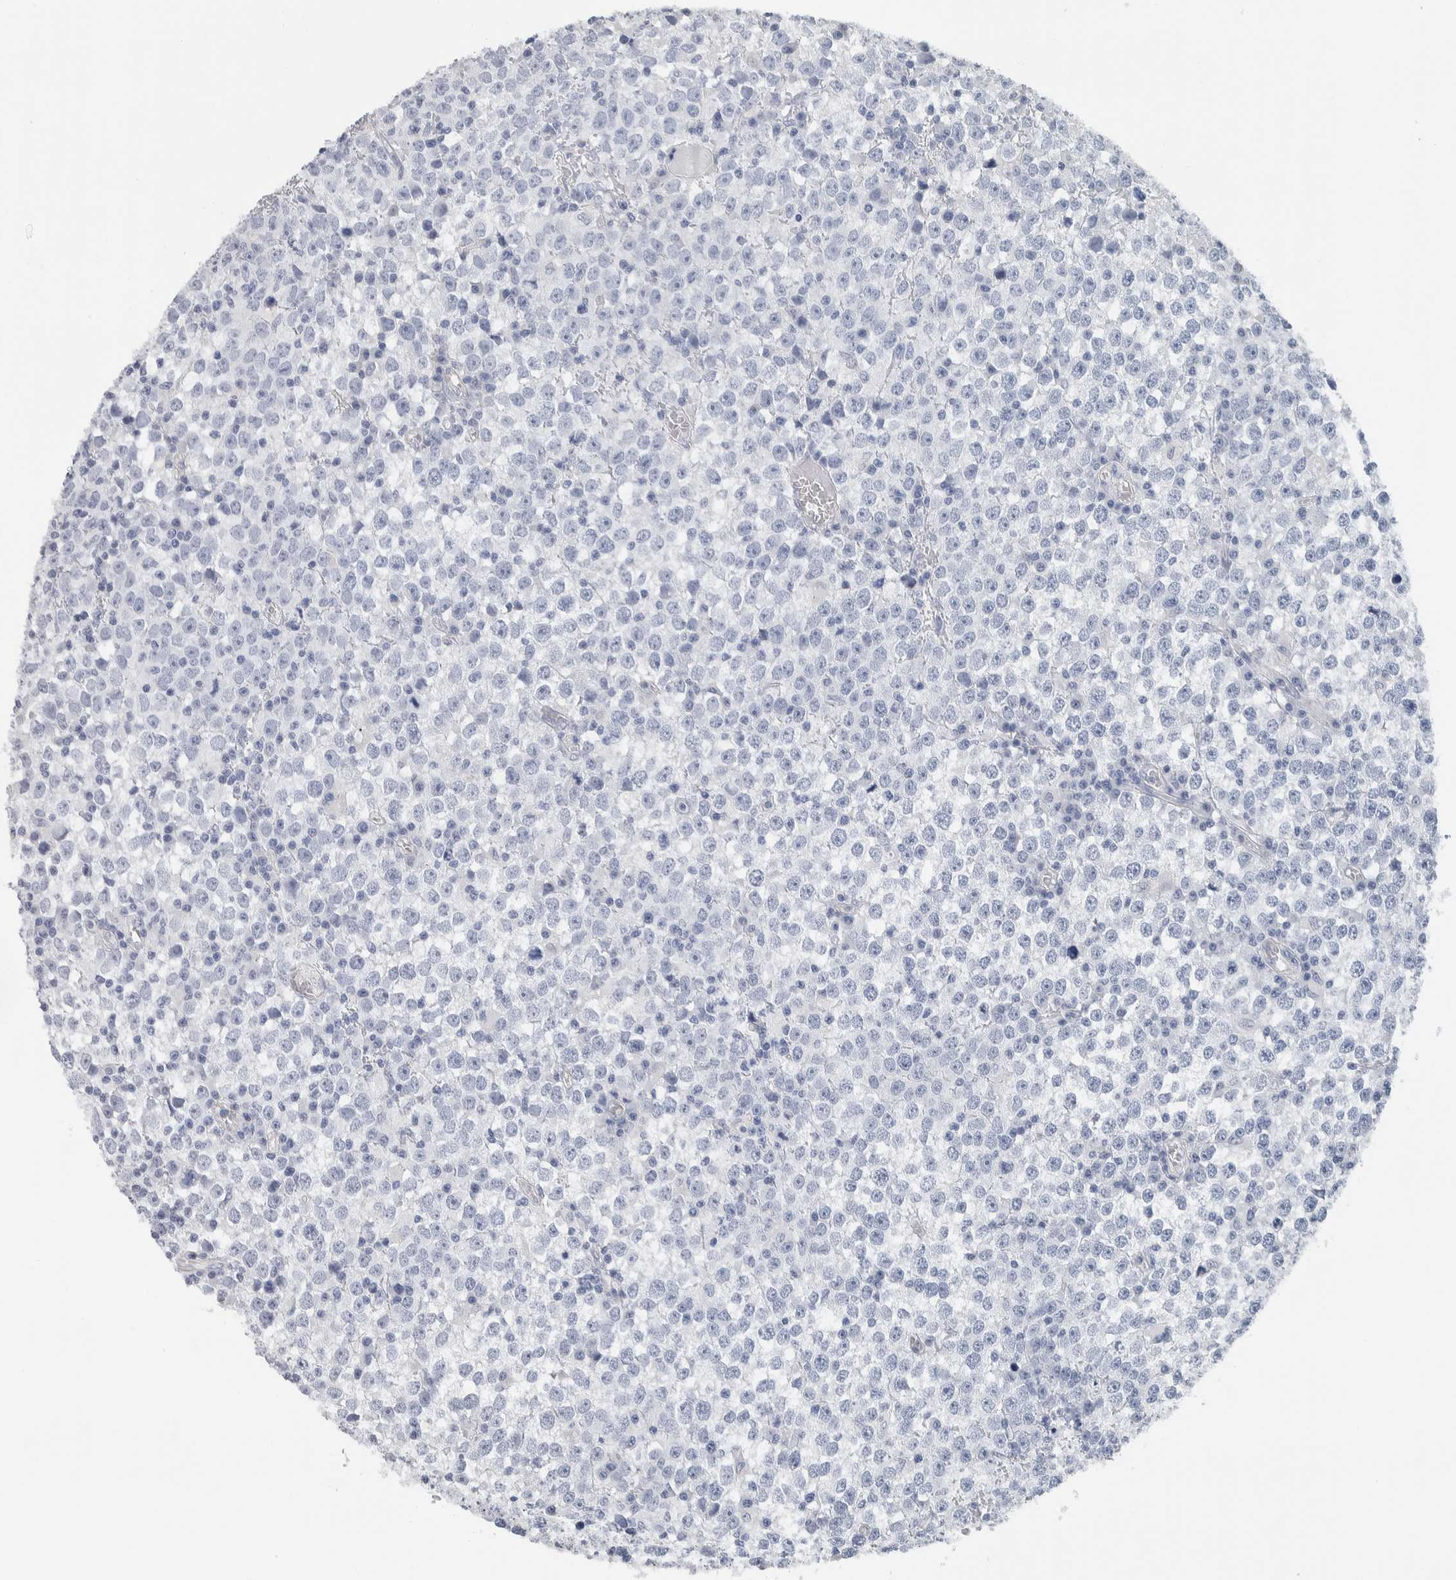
{"staining": {"intensity": "negative", "quantity": "none", "location": "none"}, "tissue": "testis cancer", "cell_type": "Tumor cells", "image_type": "cancer", "snomed": [{"axis": "morphology", "description": "Seminoma, NOS"}, {"axis": "topography", "description": "Testis"}], "caption": "Immunohistochemistry (IHC) of human testis seminoma reveals no expression in tumor cells. The staining is performed using DAB brown chromogen with nuclei counter-stained in using hematoxylin.", "gene": "NEFM", "patient": {"sex": "male", "age": 65}}